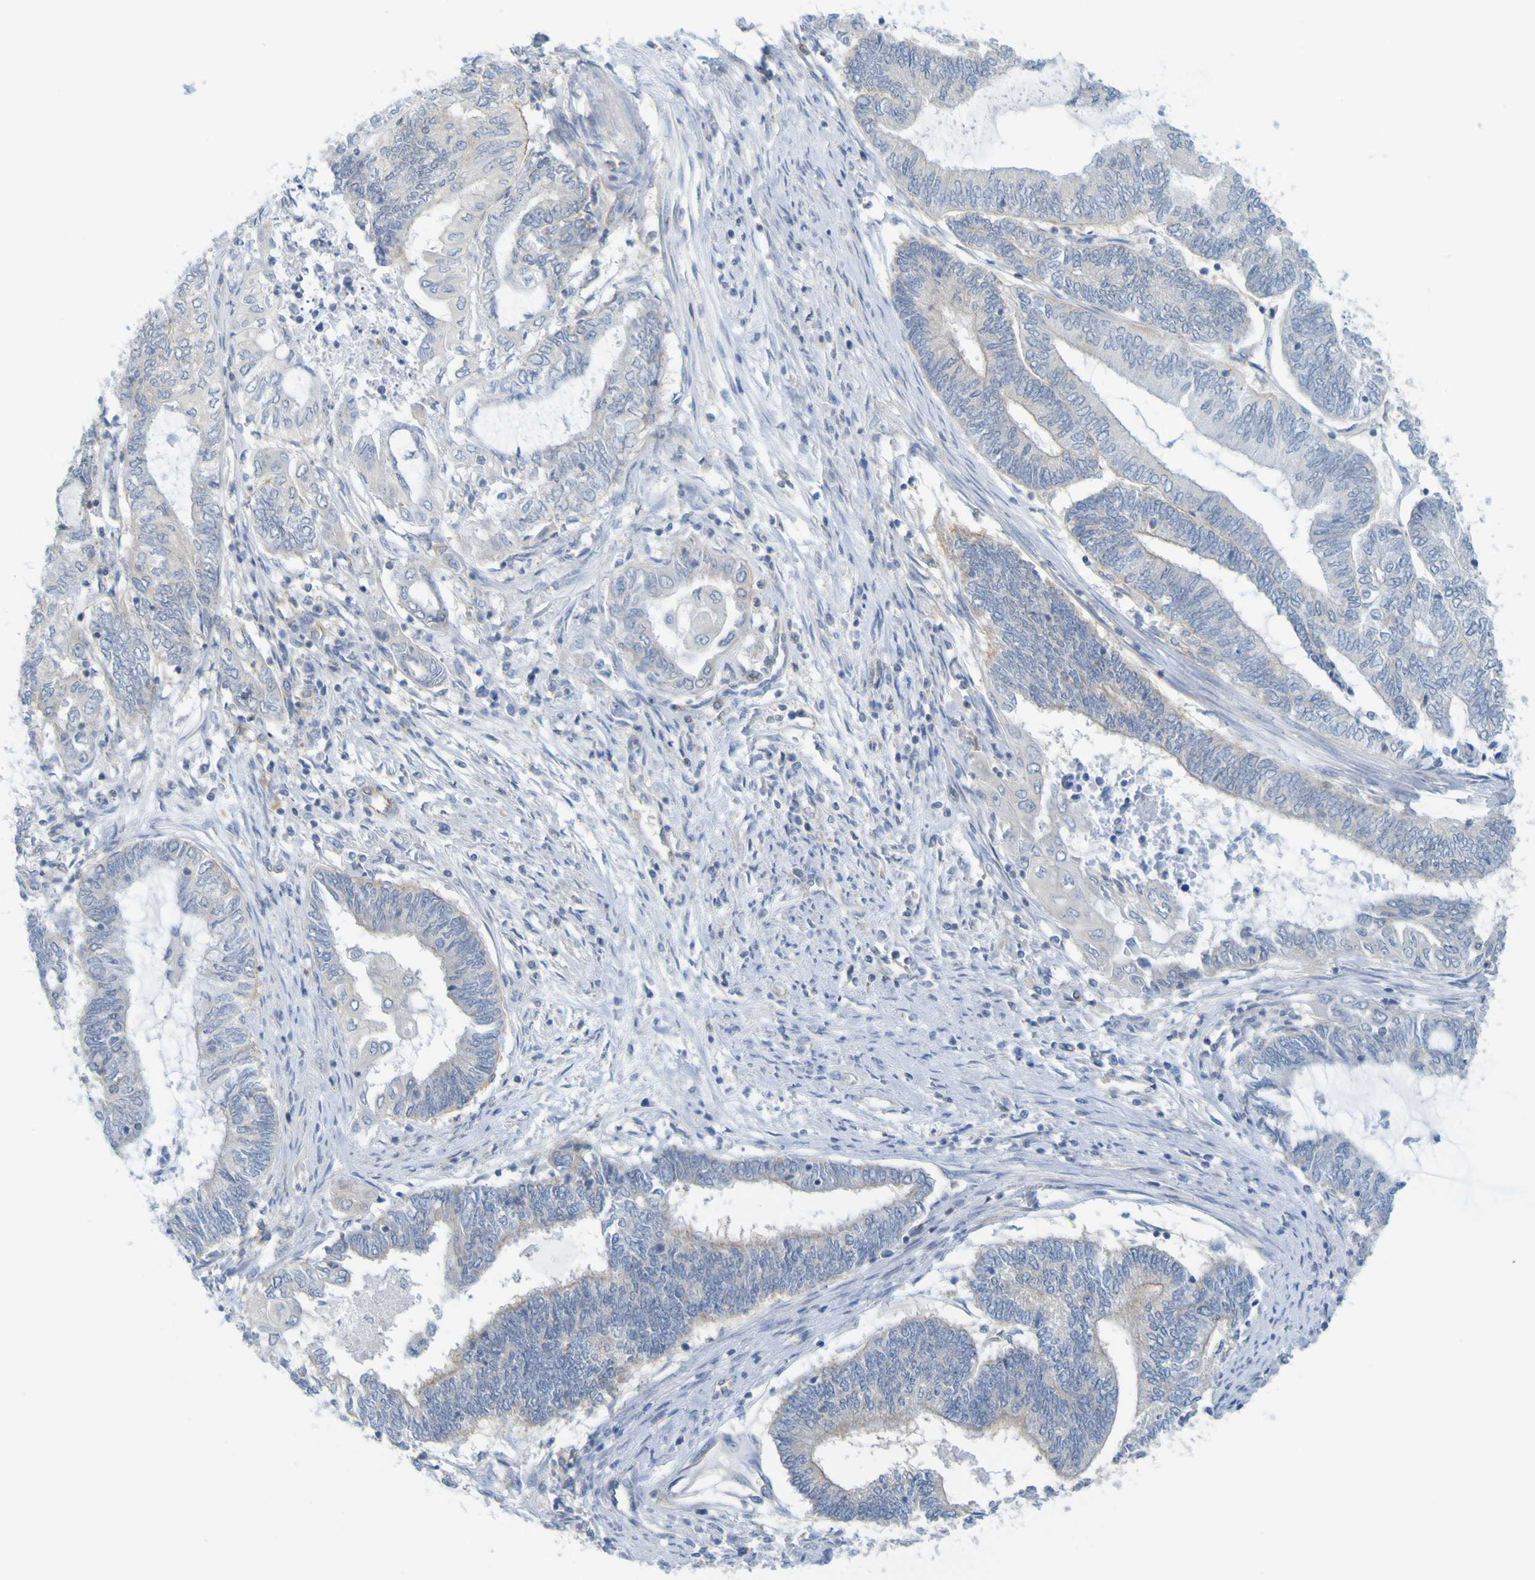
{"staining": {"intensity": "negative", "quantity": "none", "location": "none"}, "tissue": "endometrial cancer", "cell_type": "Tumor cells", "image_type": "cancer", "snomed": [{"axis": "morphology", "description": "Adenocarcinoma, NOS"}, {"axis": "topography", "description": "Uterus"}, {"axis": "topography", "description": "Endometrium"}], "caption": "Endometrial adenocarcinoma was stained to show a protein in brown. There is no significant staining in tumor cells.", "gene": "APPL1", "patient": {"sex": "female", "age": 70}}